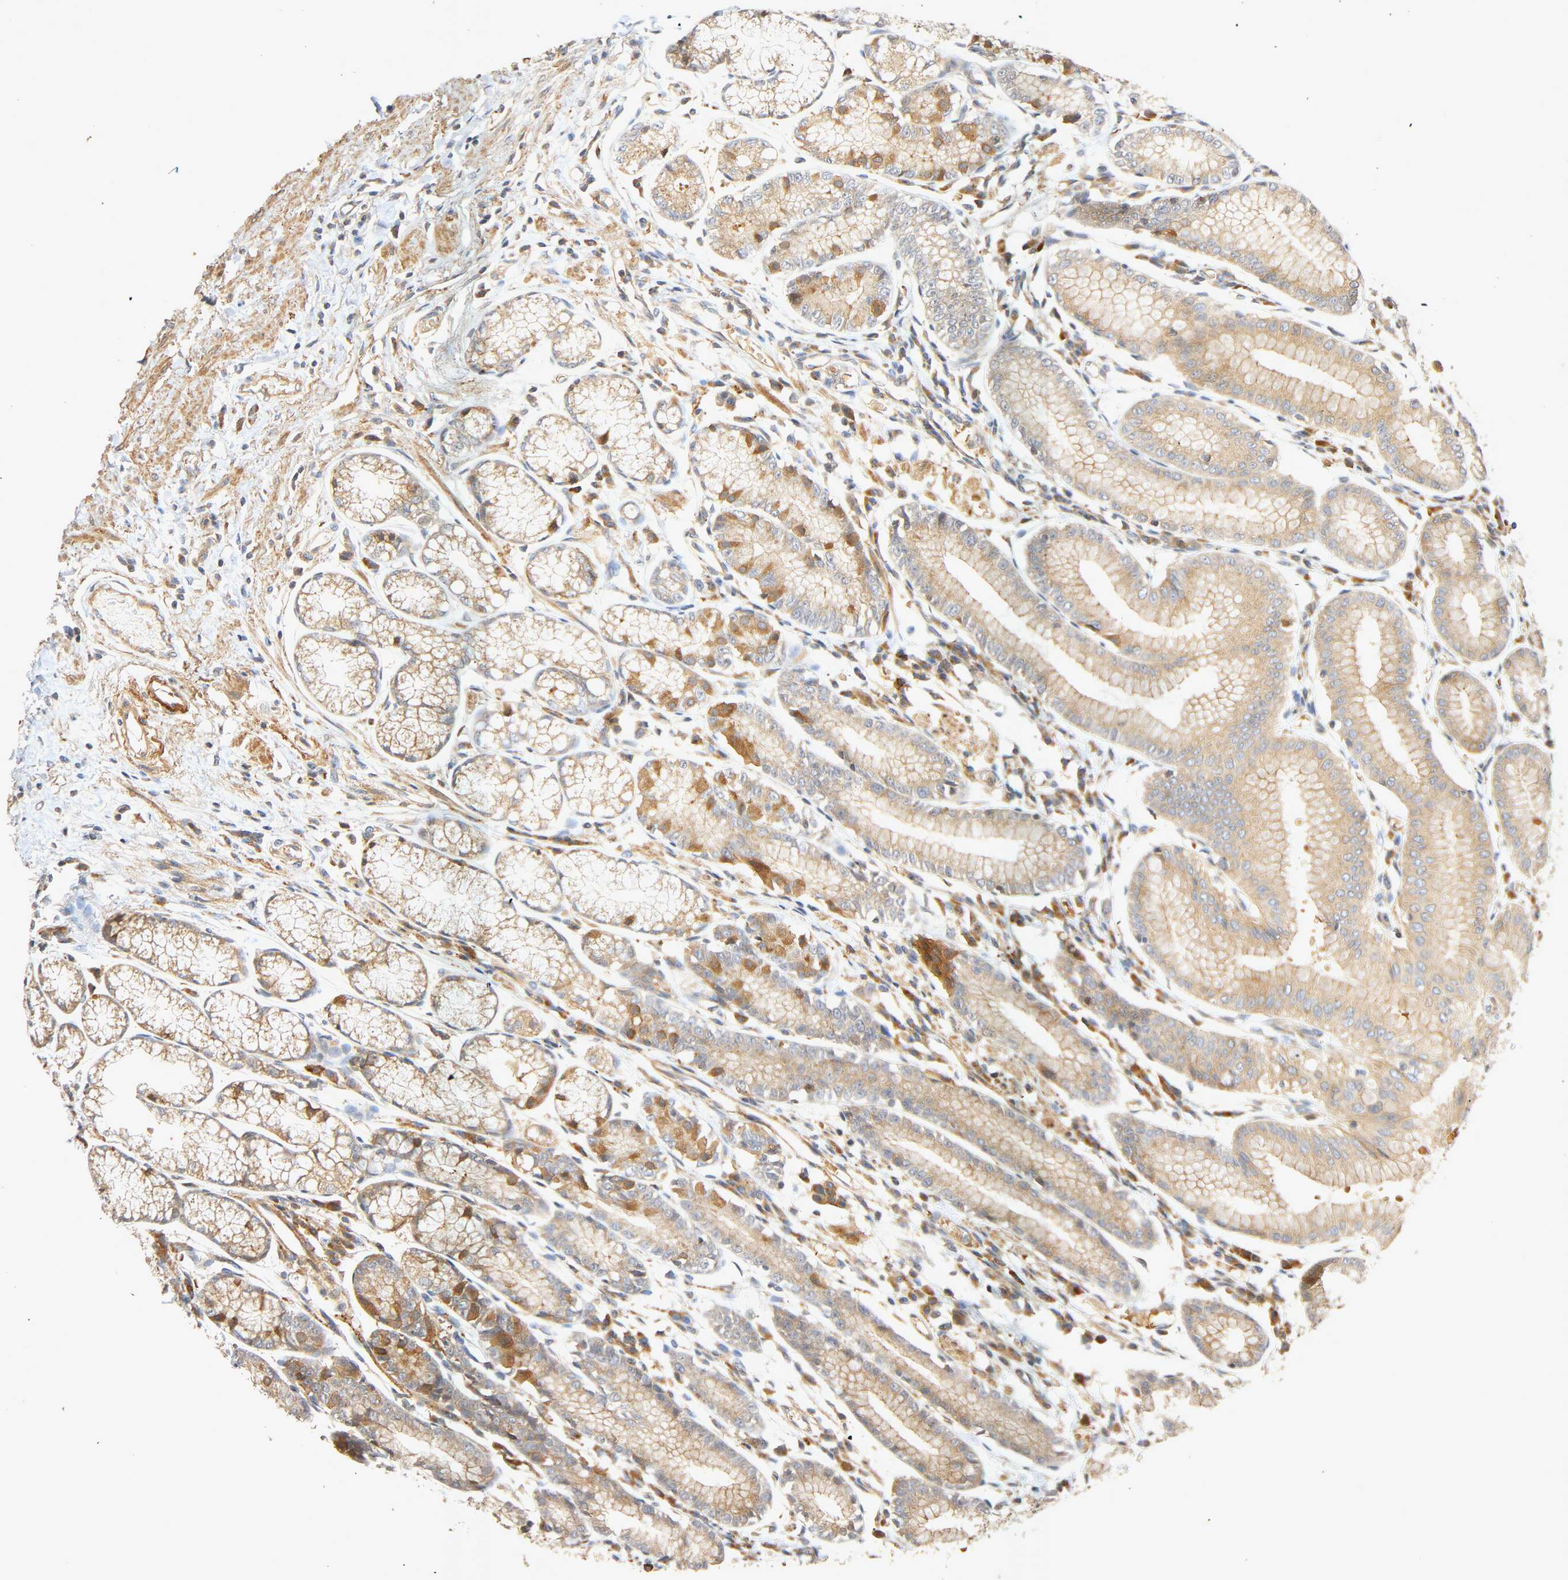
{"staining": {"intensity": "moderate", "quantity": "25%-75%", "location": "cytoplasmic/membranous"}, "tissue": "stomach", "cell_type": "Glandular cells", "image_type": "normal", "snomed": [{"axis": "morphology", "description": "Normal tissue, NOS"}, {"axis": "morphology", "description": "Inflammation, NOS"}, {"axis": "topography", "description": "Stomach, lower"}], "caption": "This is a histology image of immunohistochemistry (IHC) staining of unremarkable stomach, which shows moderate staining in the cytoplasmic/membranous of glandular cells.", "gene": "SGSM1", "patient": {"sex": "male", "age": 59}}